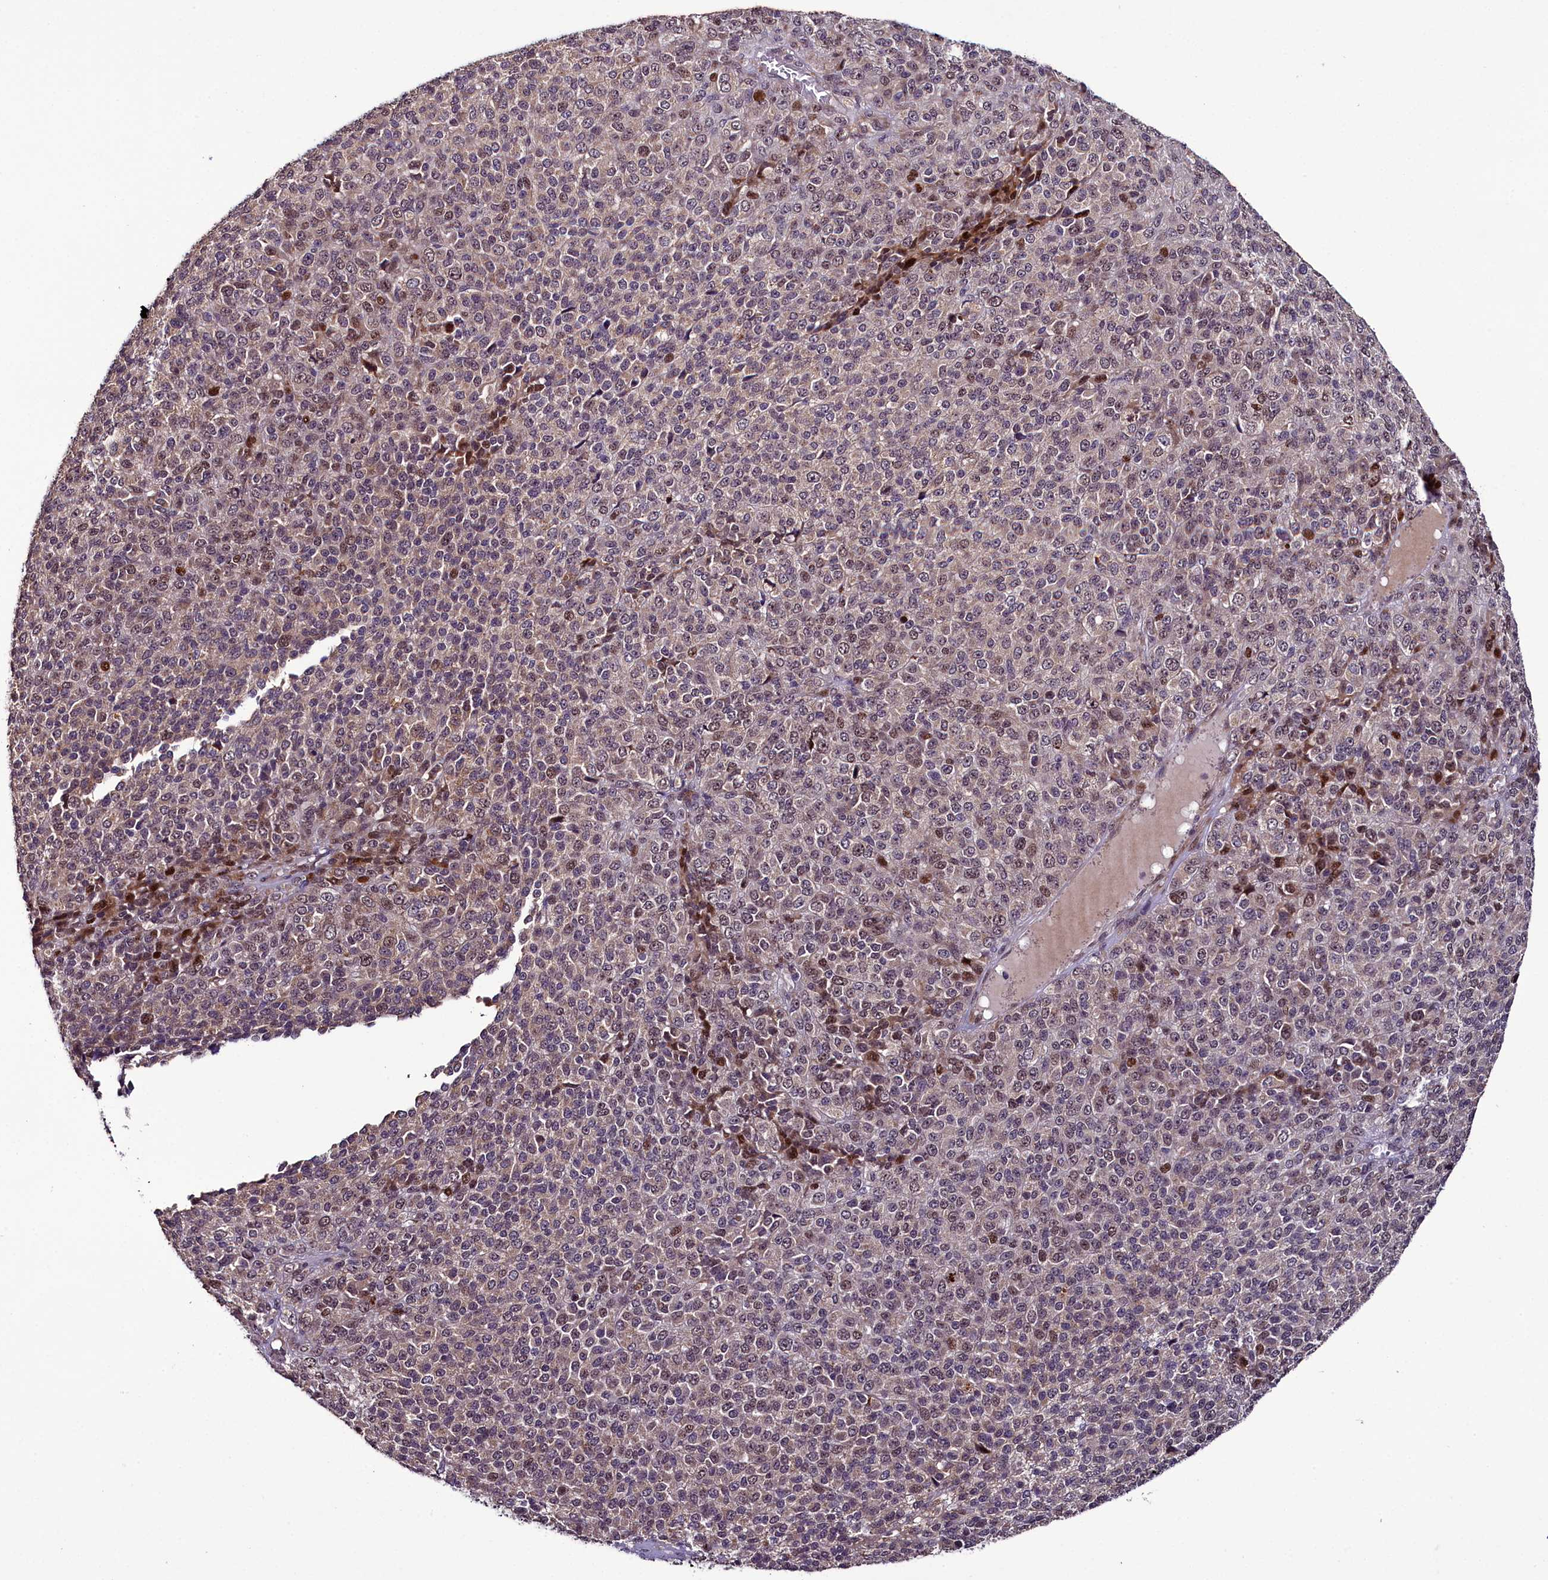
{"staining": {"intensity": "weak", "quantity": "25%-75%", "location": "nuclear"}, "tissue": "melanoma", "cell_type": "Tumor cells", "image_type": "cancer", "snomed": [{"axis": "morphology", "description": "Malignant melanoma, Metastatic site"}, {"axis": "topography", "description": "Brain"}], "caption": "Human malignant melanoma (metastatic site) stained with a brown dye shows weak nuclear positive positivity in approximately 25%-75% of tumor cells.", "gene": "RPUSD2", "patient": {"sex": "female", "age": 56}}